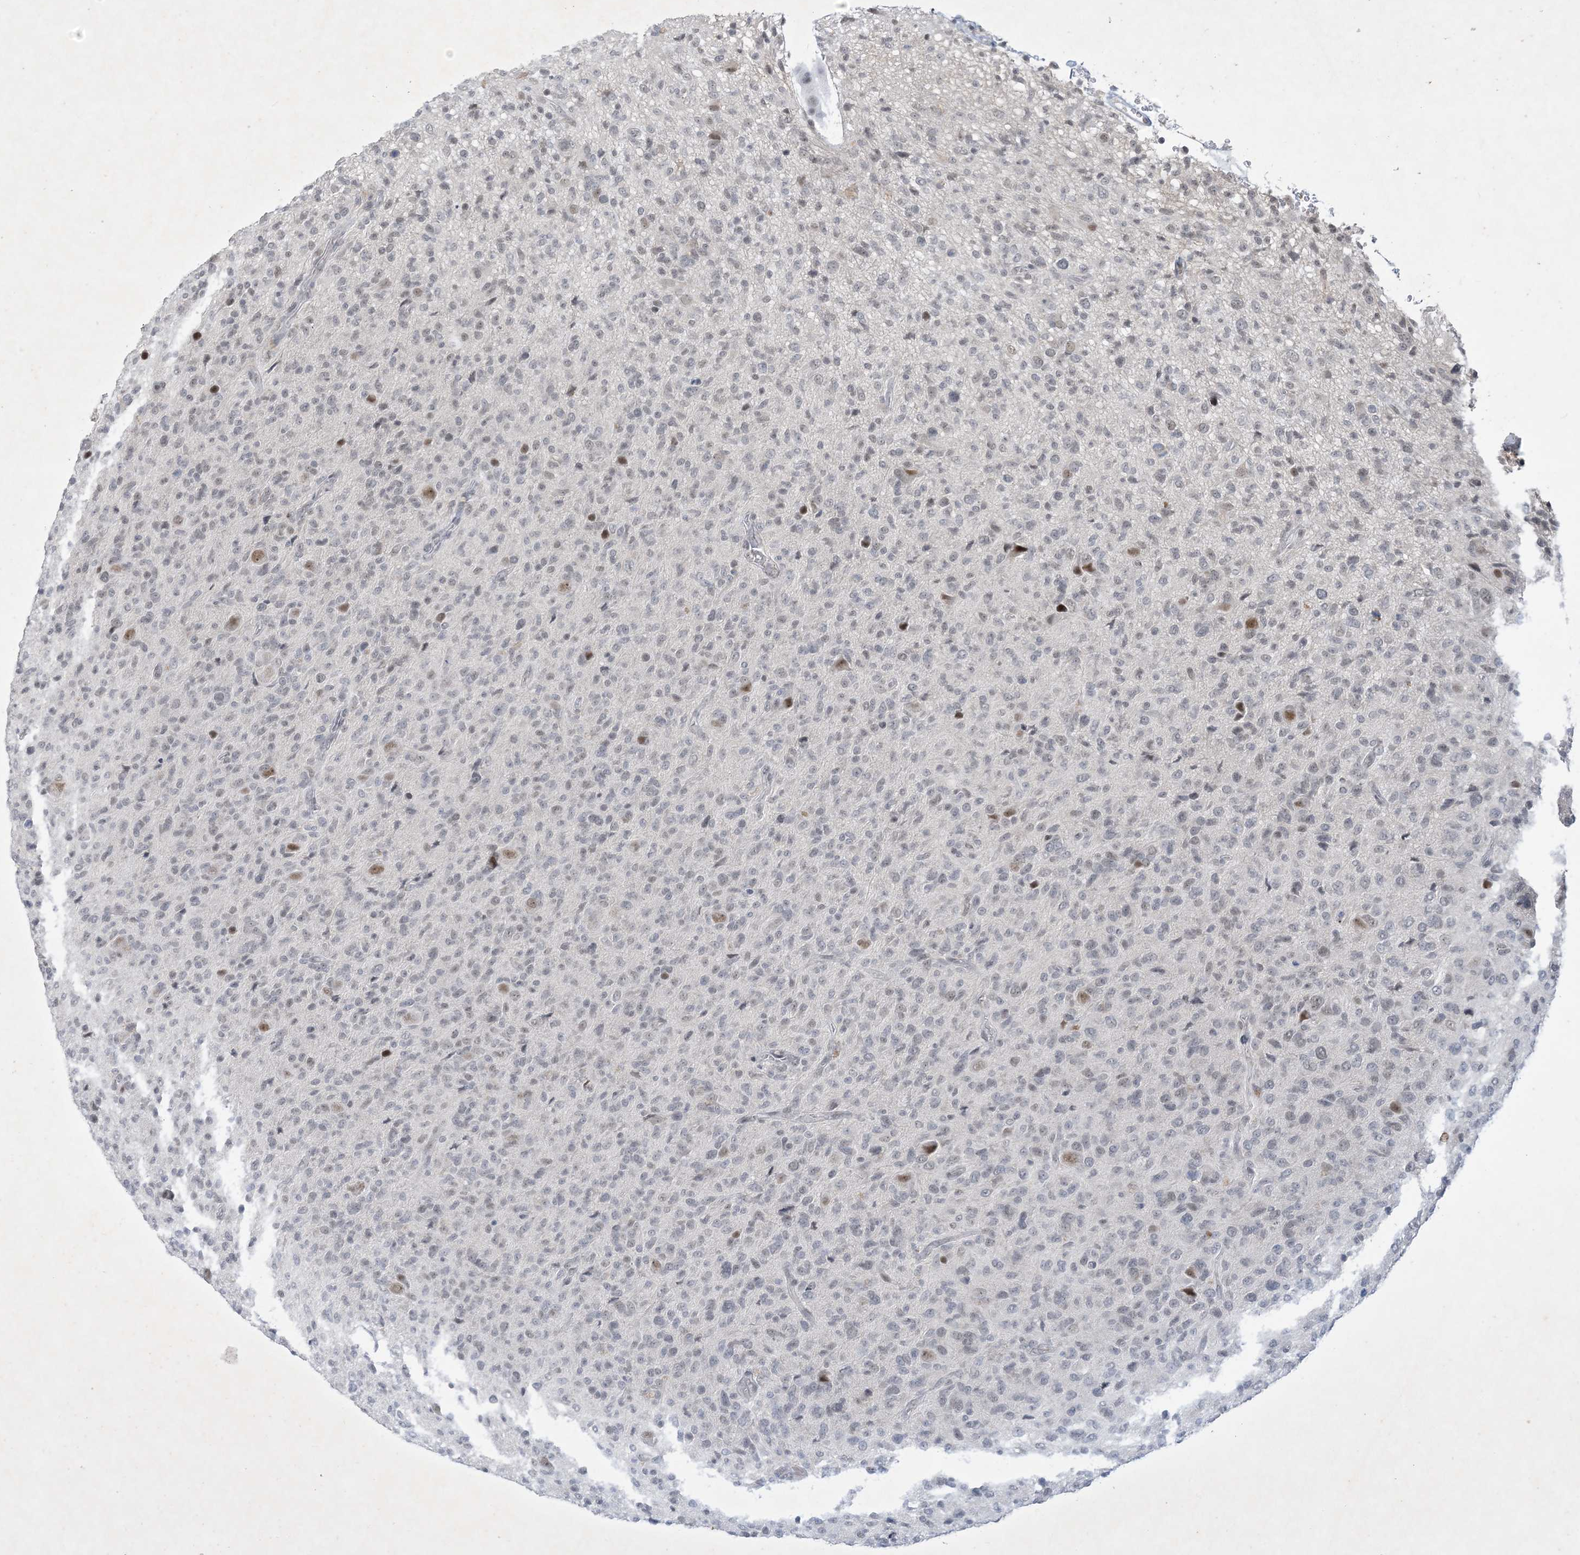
{"staining": {"intensity": "negative", "quantity": "none", "location": "none"}, "tissue": "glioma", "cell_type": "Tumor cells", "image_type": "cancer", "snomed": [{"axis": "morphology", "description": "Glioma, malignant, High grade"}, {"axis": "topography", "description": "Brain"}], "caption": "The histopathology image shows no staining of tumor cells in glioma.", "gene": "ZNF674", "patient": {"sex": "female", "age": 57}}